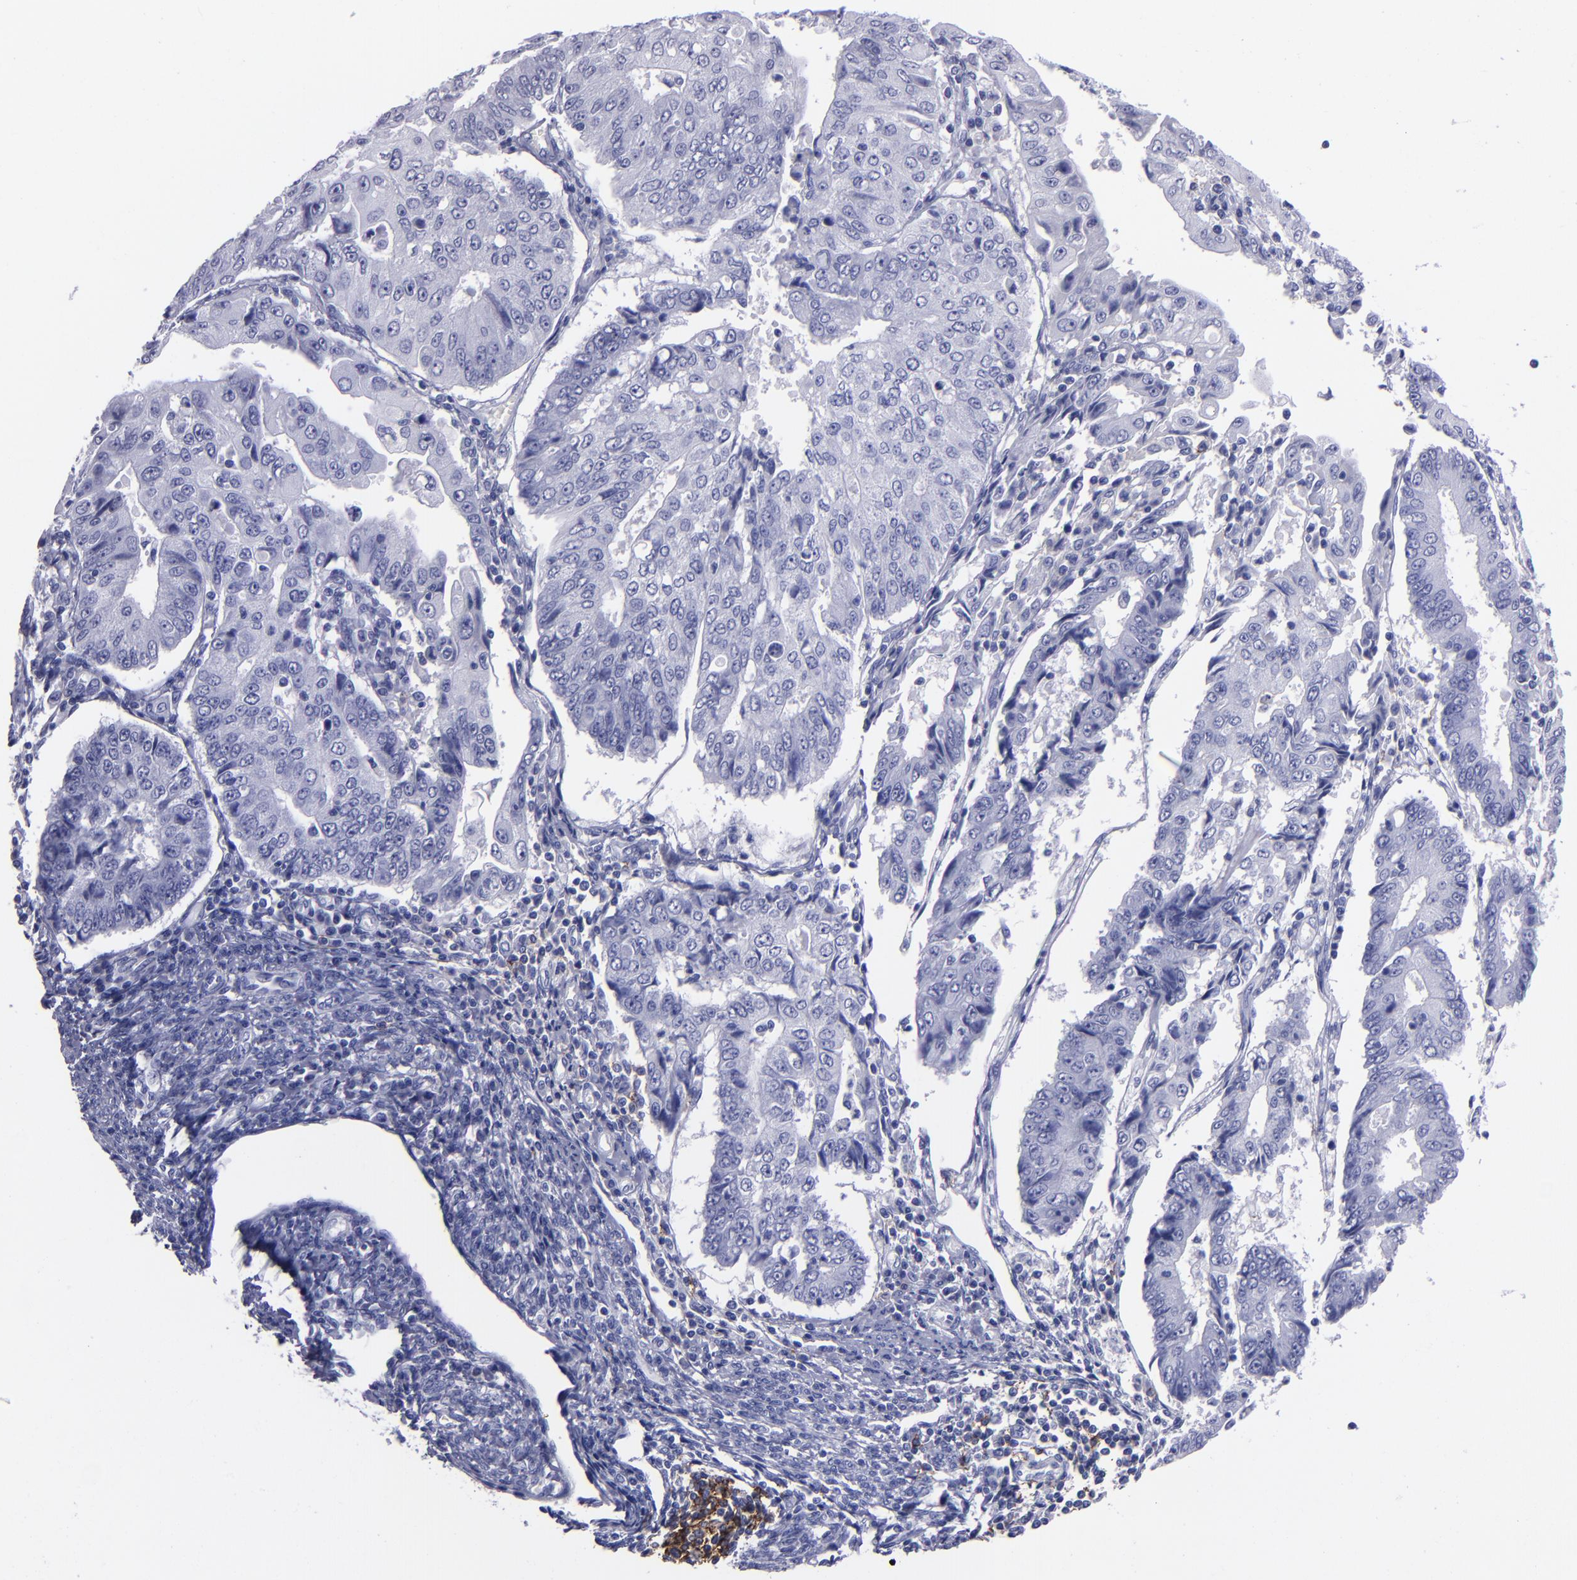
{"staining": {"intensity": "negative", "quantity": "none", "location": "none"}, "tissue": "endometrial cancer", "cell_type": "Tumor cells", "image_type": "cancer", "snomed": [{"axis": "morphology", "description": "Adenocarcinoma, NOS"}, {"axis": "topography", "description": "Endometrium"}], "caption": "The IHC photomicrograph has no significant positivity in tumor cells of endometrial cancer tissue.", "gene": "CD37", "patient": {"sex": "female", "age": 75}}